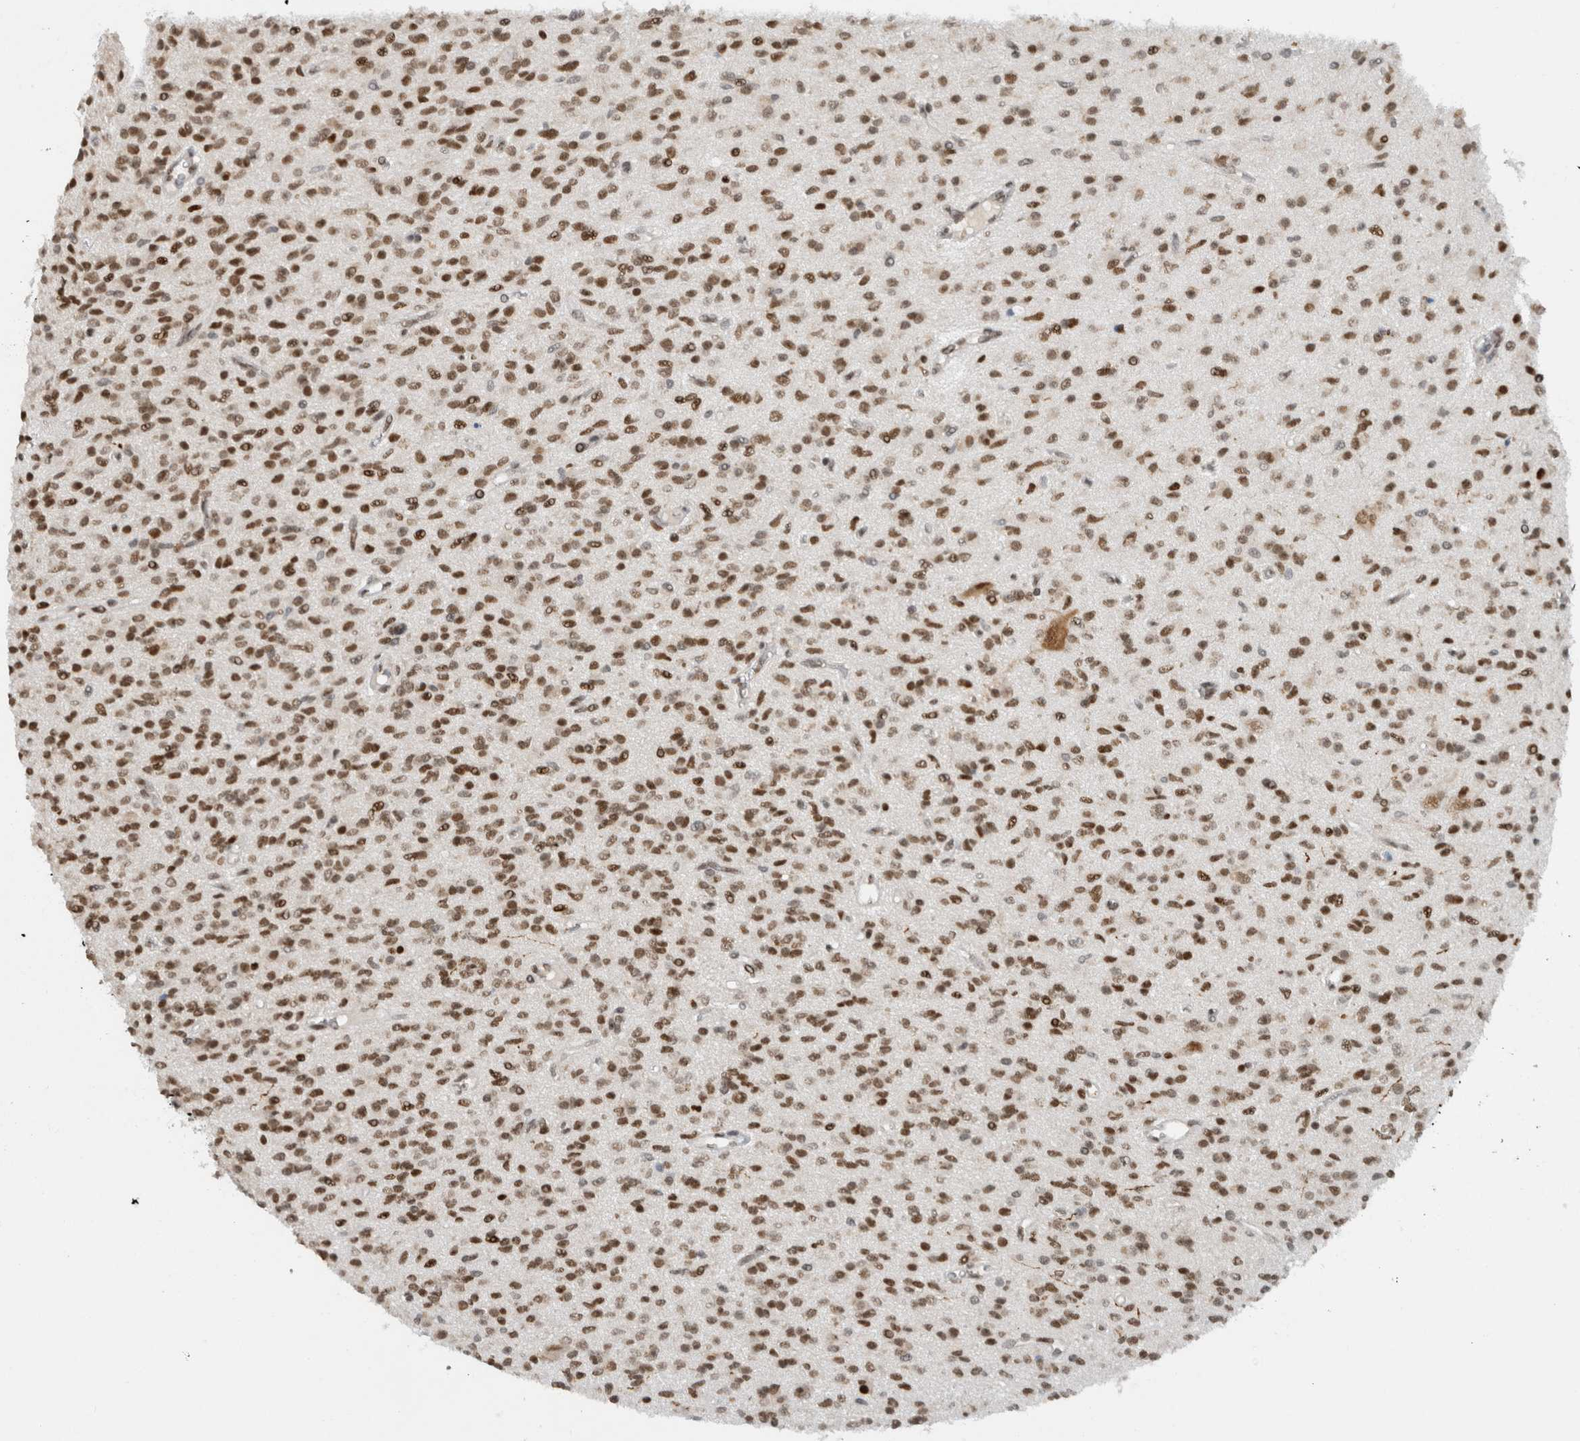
{"staining": {"intensity": "moderate", "quantity": ">75%", "location": "nuclear"}, "tissue": "glioma", "cell_type": "Tumor cells", "image_type": "cancer", "snomed": [{"axis": "morphology", "description": "Glioma, malignant, High grade"}, {"axis": "topography", "description": "Brain"}], "caption": "Human high-grade glioma (malignant) stained with a protein marker displays moderate staining in tumor cells.", "gene": "HNRNPR", "patient": {"sex": "male", "age": 34}}